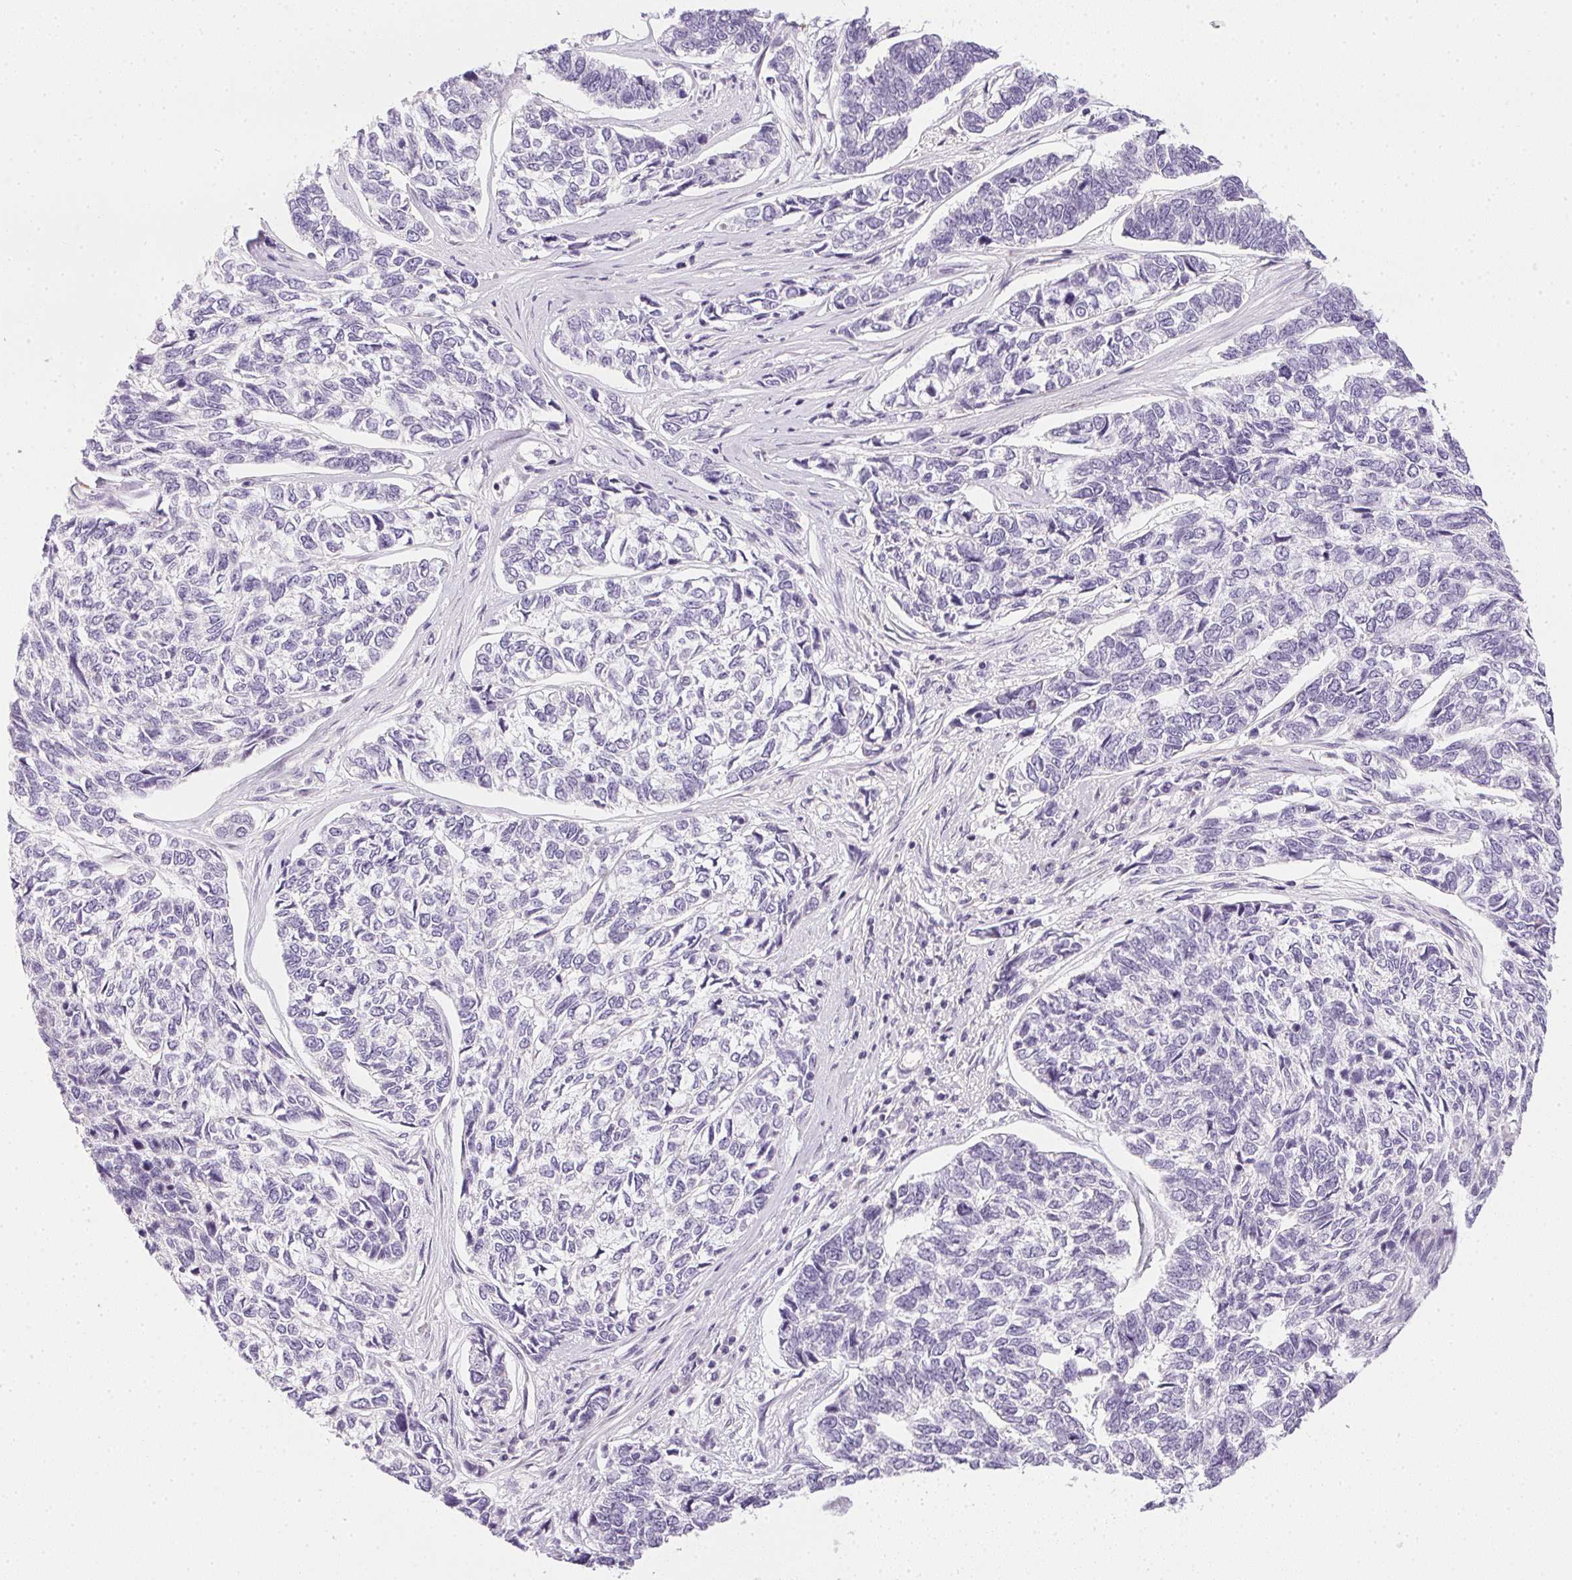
{"staining": {"intensity": "negative", "quantity": "none", "location": "none"}, "tissue": "skin cancer", "cell_type": "Tumor cells", "image_type": "cancer", "snomed": [{"axis": "morphology", "description": "Basal cell carcinoma"}, {"axis": "topography", "description": "Skin"}], "caption": "Immunohistochemistry of basal cell carcinoma (skin) exhibits no expression in tumor cells. (Stains: DAB (3,3'-diaminobenzidine) immunohistochemistry (IHC) with hematoxylin counter stain, Microscopy: brightfield microscopy at high magnification).", "gene": "GSDMC", "patient": {"sex": "female", "age": 65}}